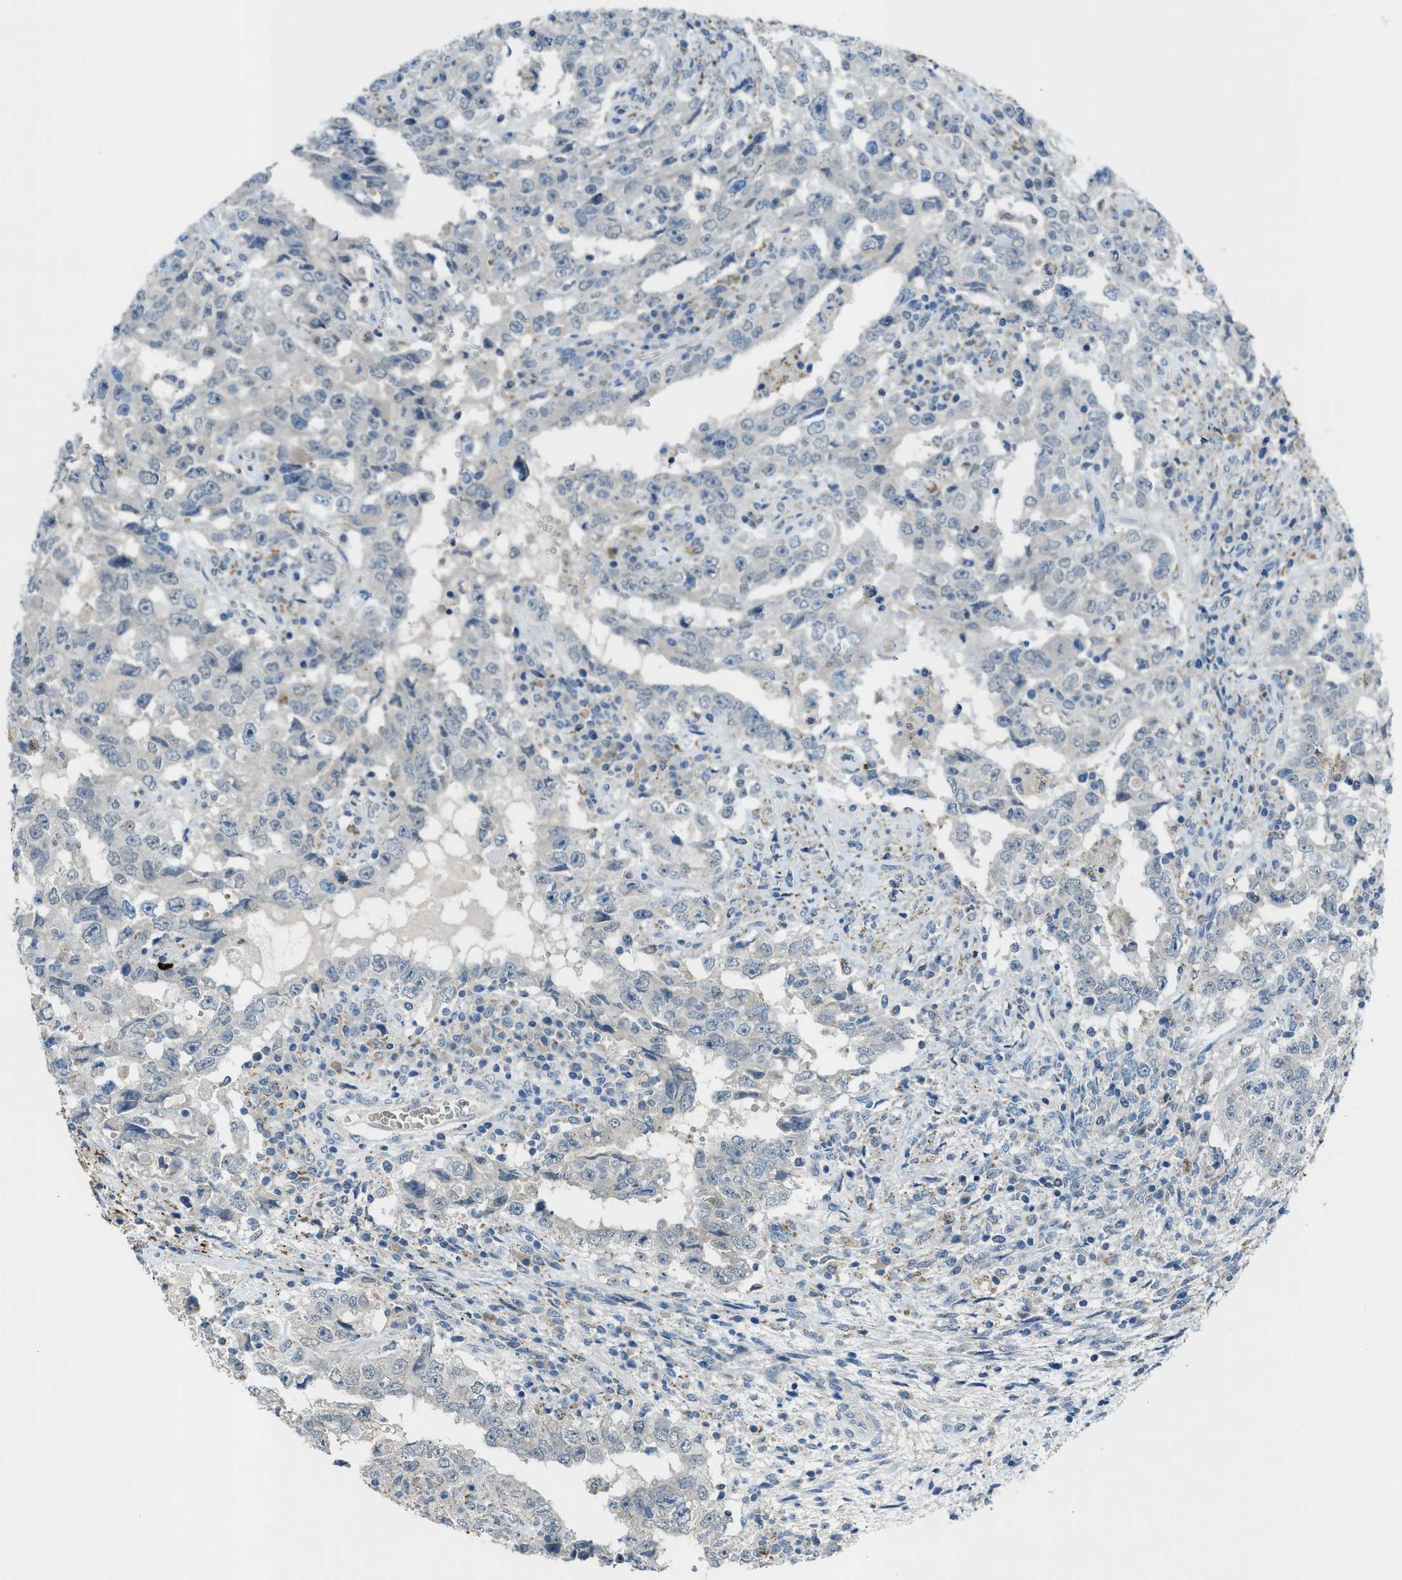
{"staining": {"intensity": "negative", "quantity": "none", "location": "none"}, "tissue": "testis cancer", "cell_type": "Tumor cells", "image_type": "cancer", "snomed": [{"axis": "morphology", "description": "Carcinoma, Embryonal, NOS"}, {"axis": "topography", "description": "Testis"}], "caption": "A micrograph of human testis embryonal carcinoma is negative for staining in tumor cells.", "gene": "CDON", "patient": {"sex": "male", "age": 26}}